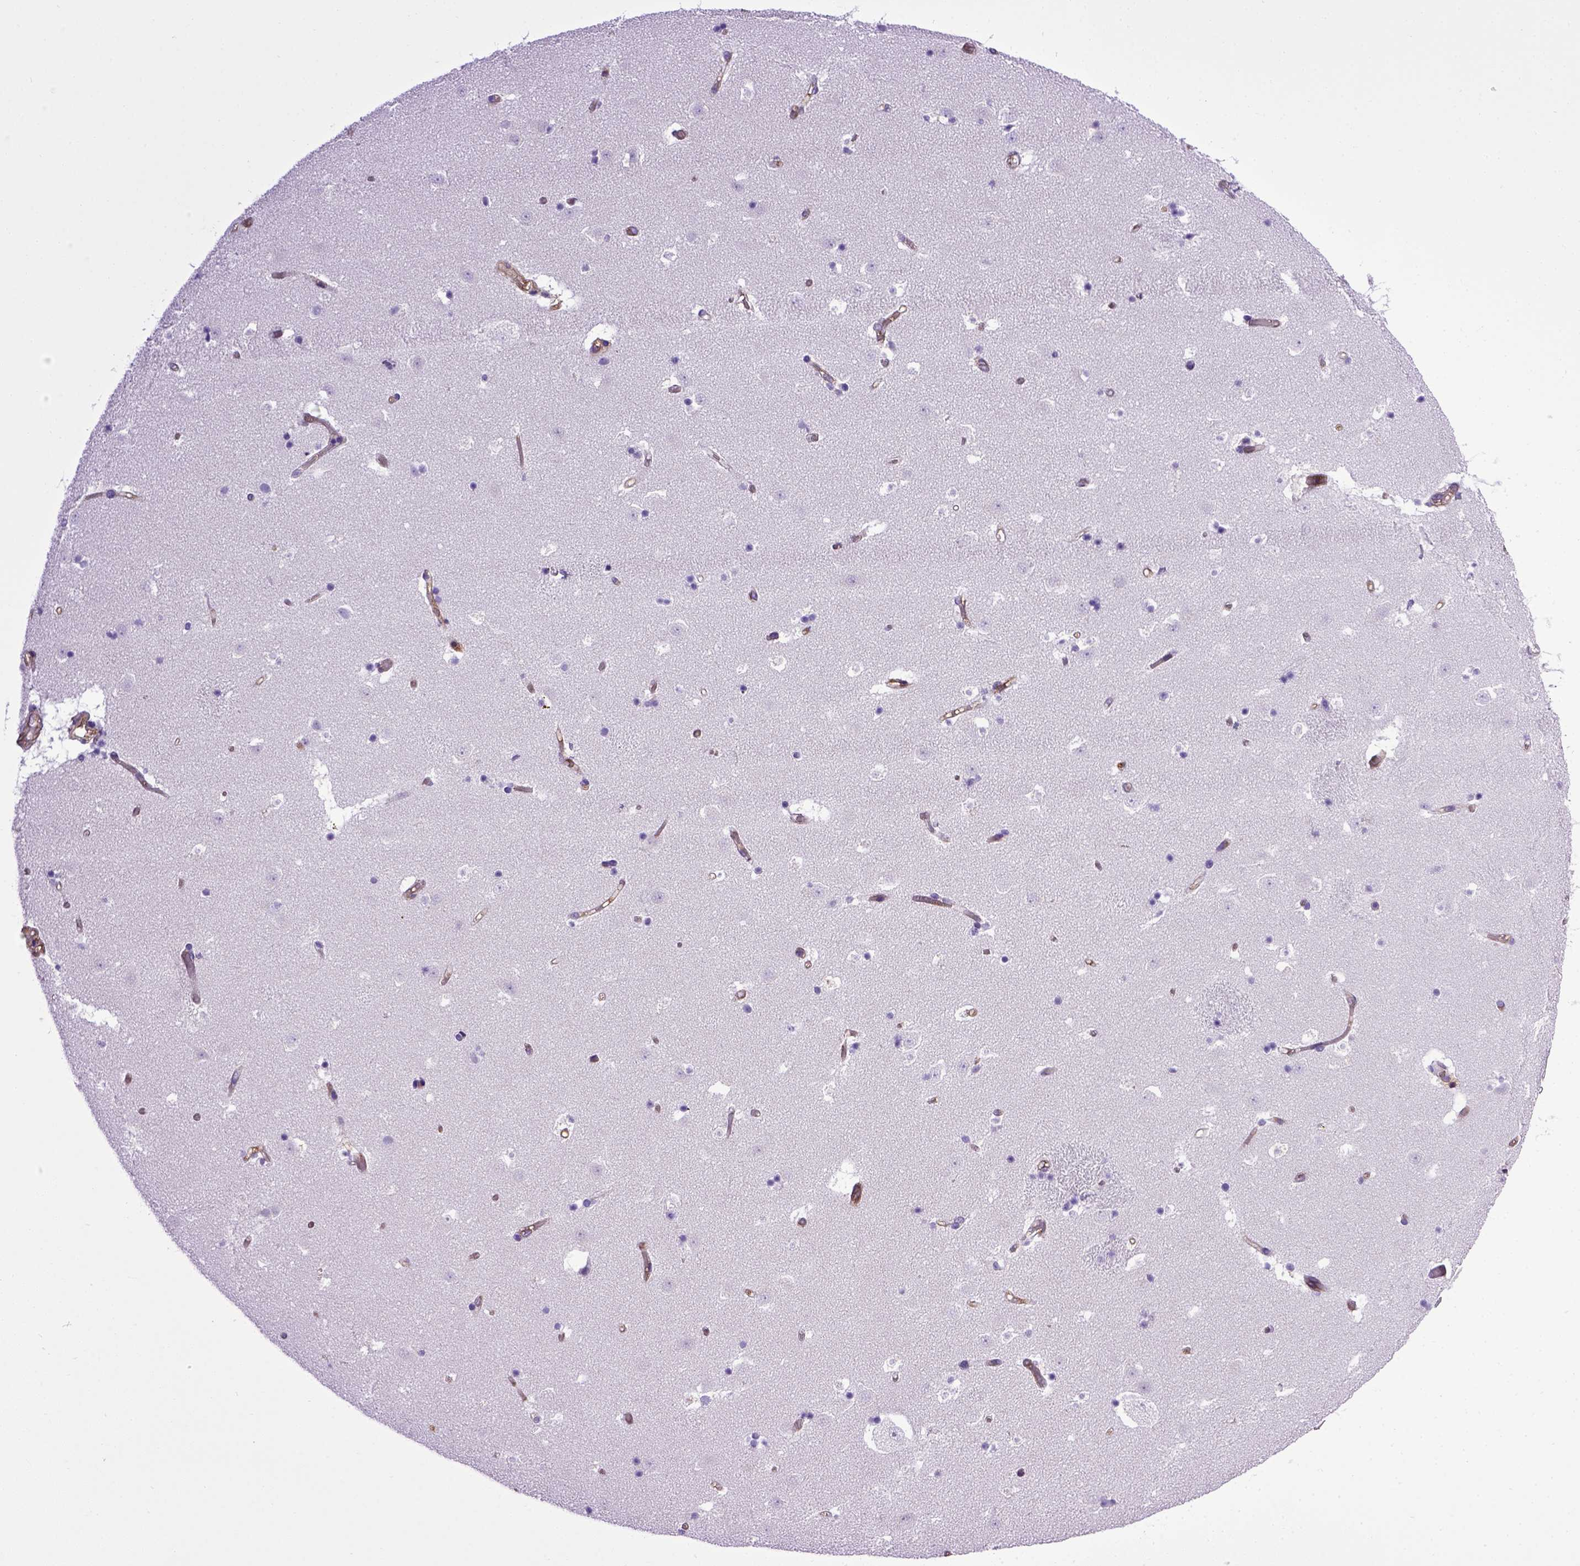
{"staining": {"intensity": "negative", "quantity": "none", "location": "none"}, "tissue": "caudate", "cell_type": "Glial cells", "image_type": "normal", "snomed": [{"axis": "morphology", "description": "Normal tissue, NOS"}, {"axis": "topography", "description": "Lateral ventricle wall"}], "caption": "High power microscopy image of an IHC histopathology image of unremarkable caudate, revealing no significant positivity in glial cells.", "gene": "ENG", "patient": {"sex": "female", "age": 42}}